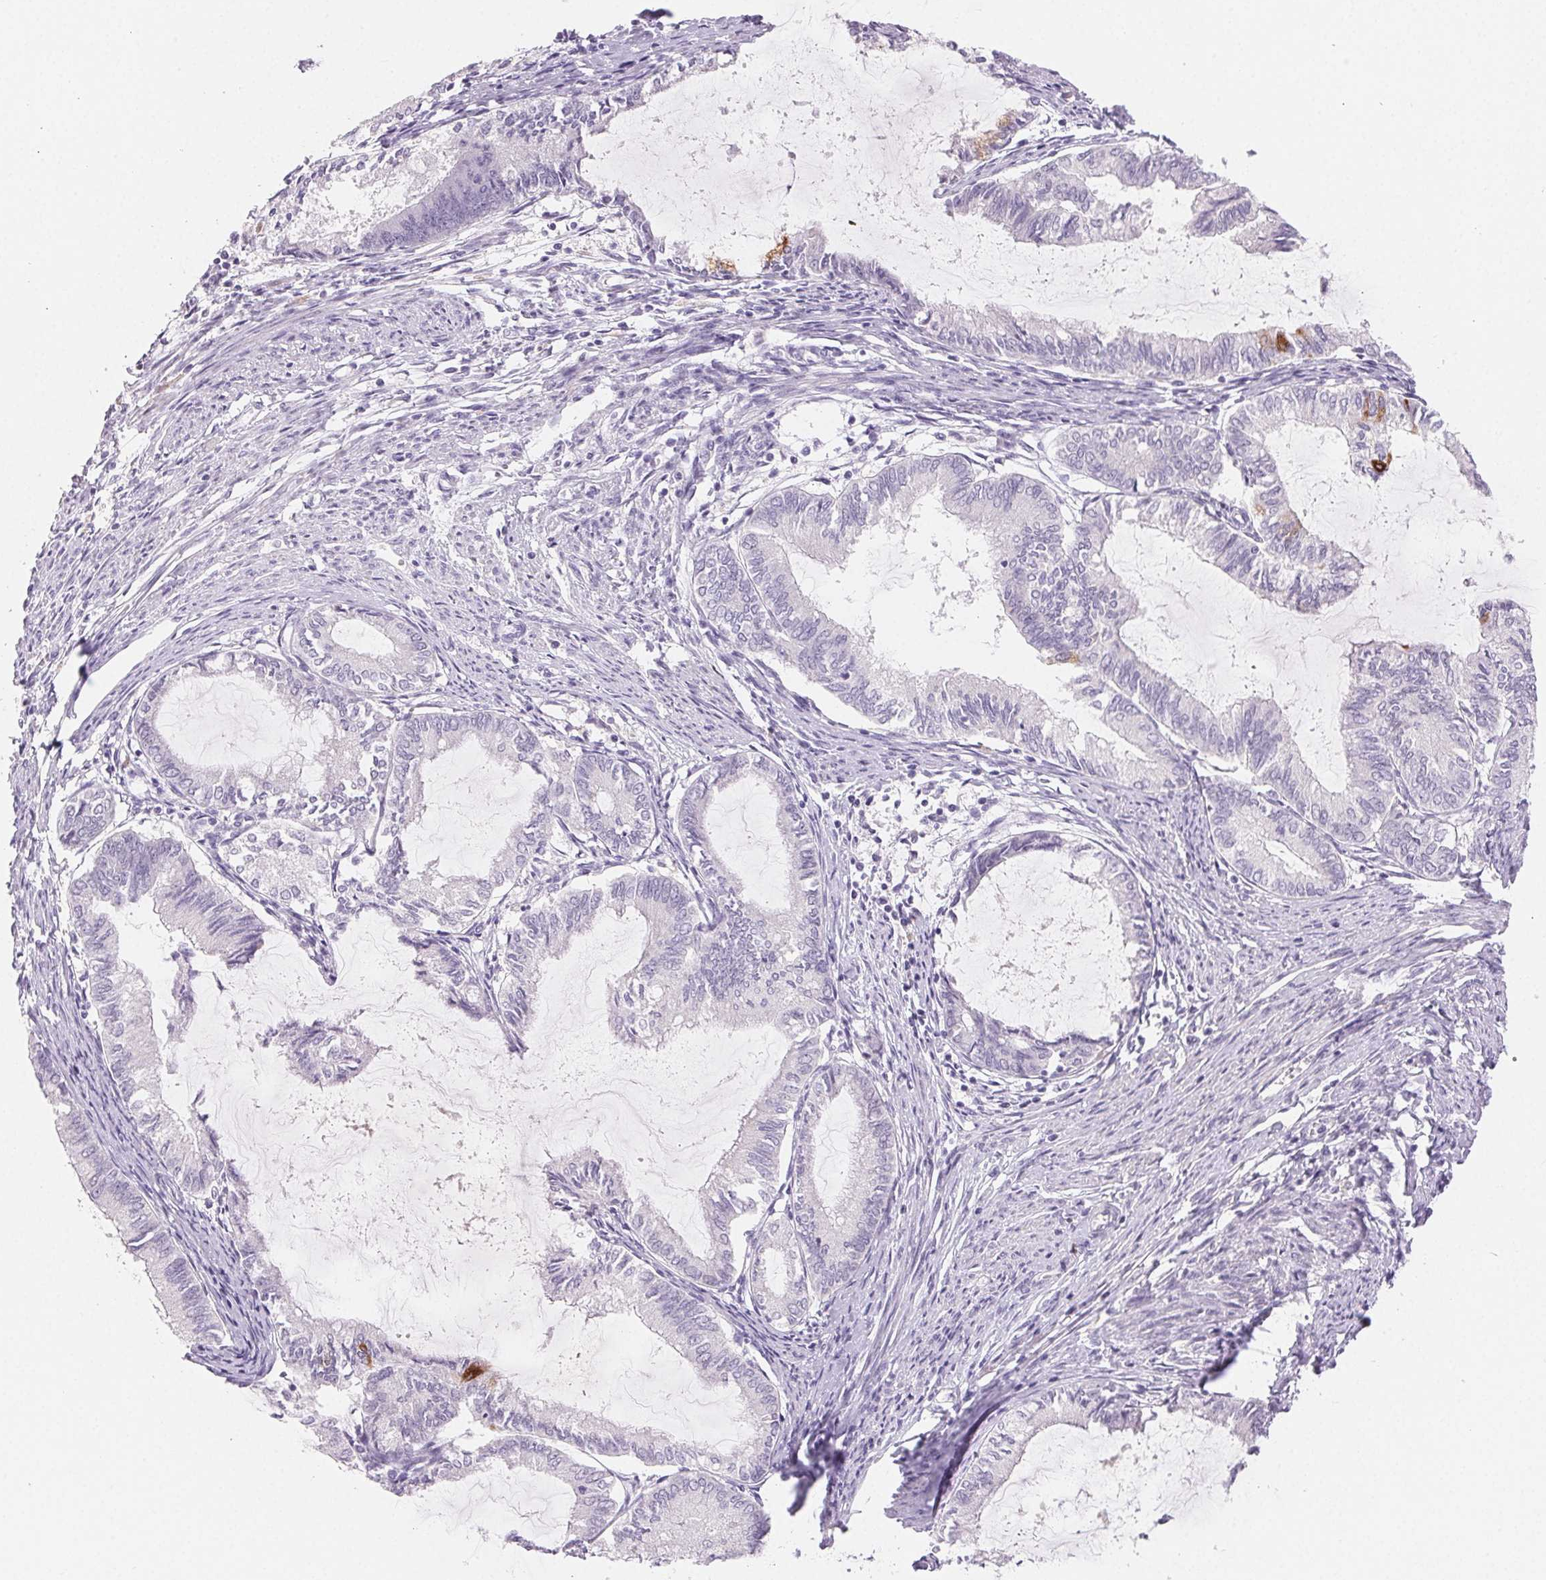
{"staining": {"intensity": "negative", "quantity": "none", "location": "none"}, "tissue": "endometrial cancer", "cell_type": "Tumor cells", "image_type": "cancer", "snomed": [{"axis": "morphology", "description": "Adenocarcinoma, NOS"}, {"axis": "topography", "description": "Endometrium"}], "caption": "Endometrial cancer was stained to show a protein in brown. There is no significant staining in tumor cells.", "gene": "BPIFB2", "patient": {"sex": "female", "age": 86}}